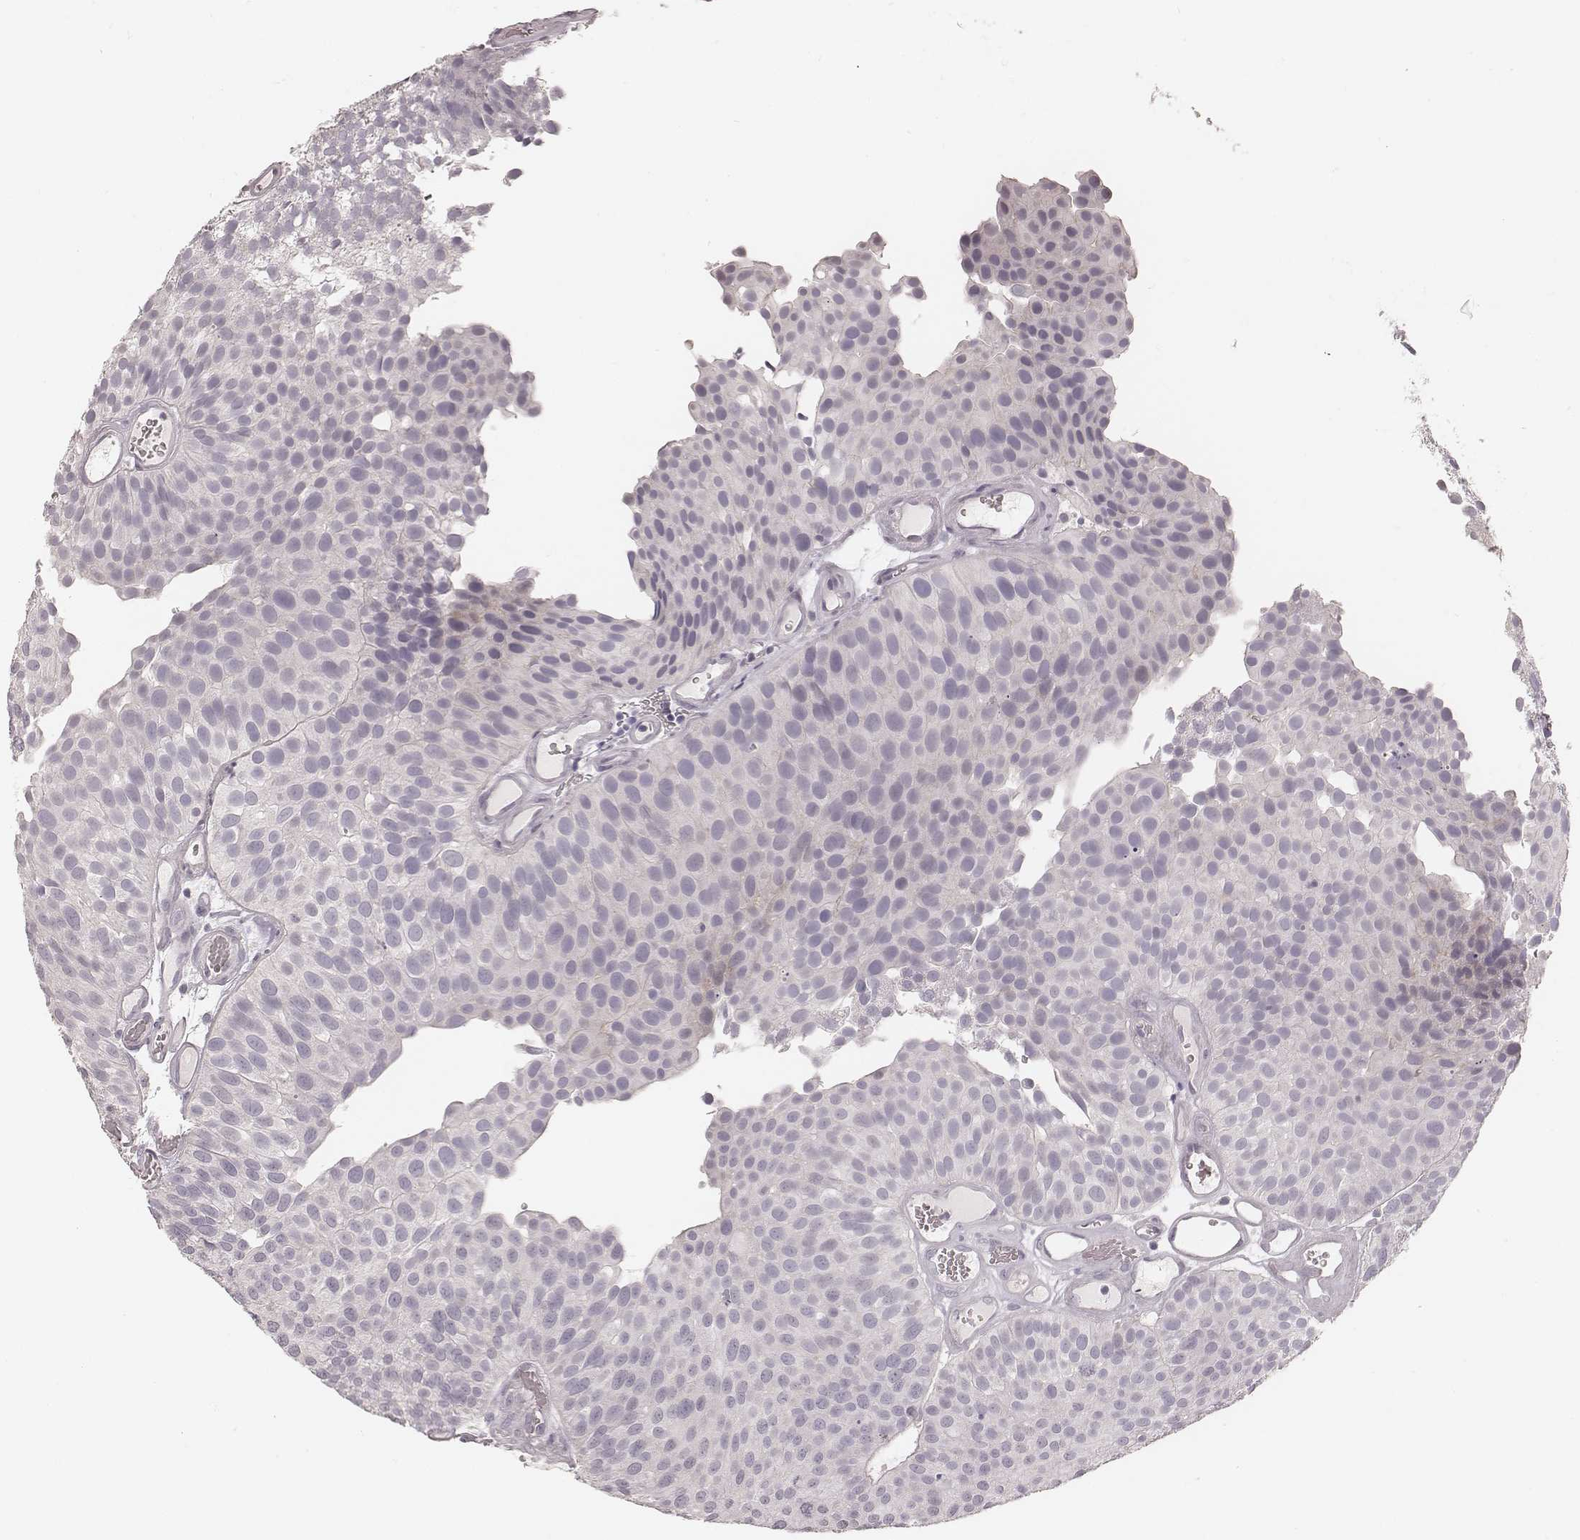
{"staining": {"intensity": "negative", "quantity": "none", "location": "none"}, "tissue": "urothelial cancer", "cell_type": "Tumor cells", "image_type": "cancer", "snomed": [{"axis": "morphology", "description": "Urothelial carcinoma, Low grade"}, {"axis": "topography", "description": "Urinary bladder"}], "caption": "Immunohistochemistry of human urothelial cancer demonstrates no positivity in tumor cells. The staining was performed using DAB to visualize the protein expression in brown, while the nuclei were stained in blue with hematoxylin (Magnification: 20x).", "gene": "SPATA24", "patient": {"sex": "female", "age": 87}}